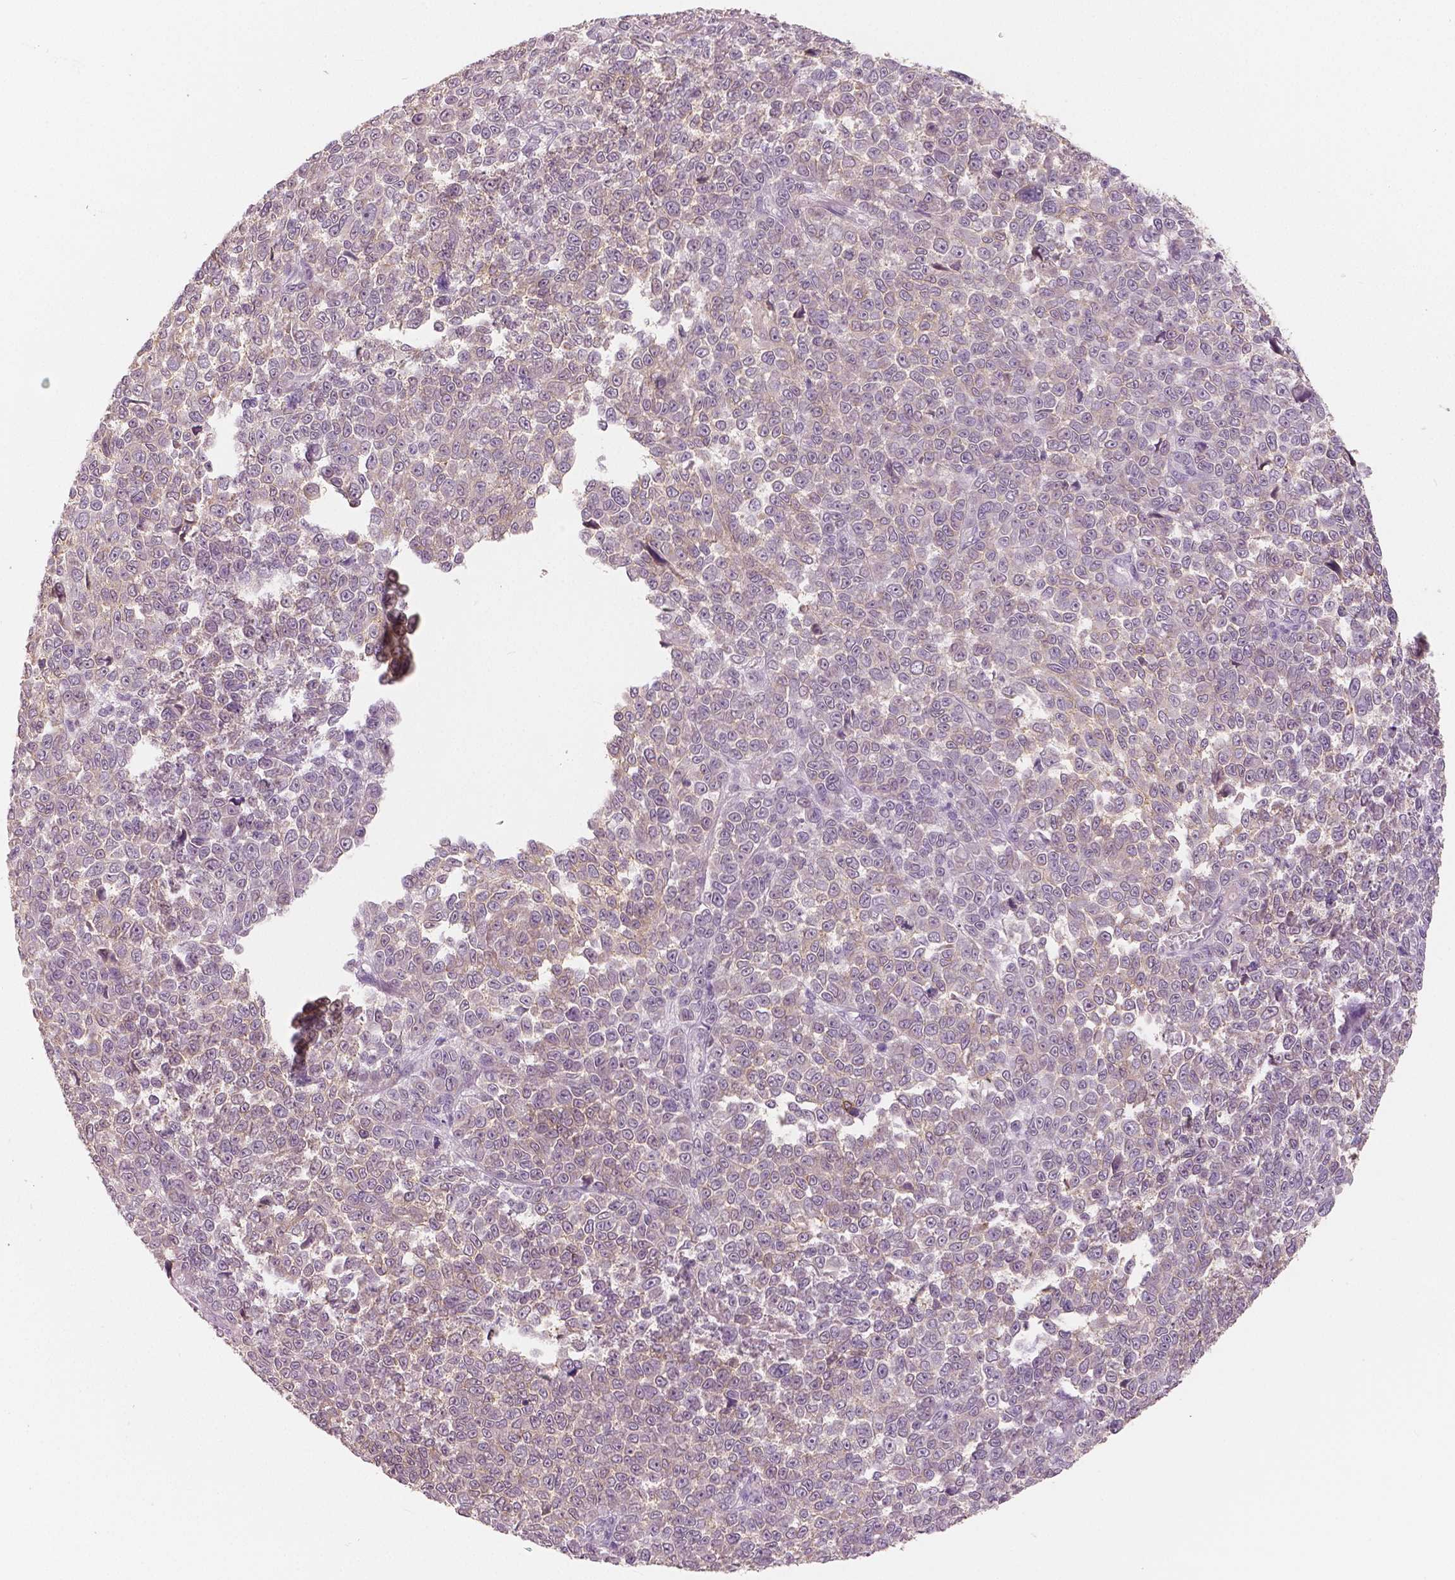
{"staining": {"intensity": "weak", "quantity": ">75%", "location": "cytoplasmic/membranous"}, "tissue": "melanoma", "cell_type": "Tumor cells", "image_type": "cancer", "snomed": [{"axis": "morphology", "description": "Malignant melanoma, NOS"}, {"axis": "topography", "description": "Skin"}], "caption": "DAB (3,3'-diaminobenzidine) immunohistochemical staining of human melanoma demonstrates weak cytoplasmic/membranous protein positivity in approximately >75% of tumor cells.", "gene": "KIT", "patient": {"sex": "female", "age": 95}}